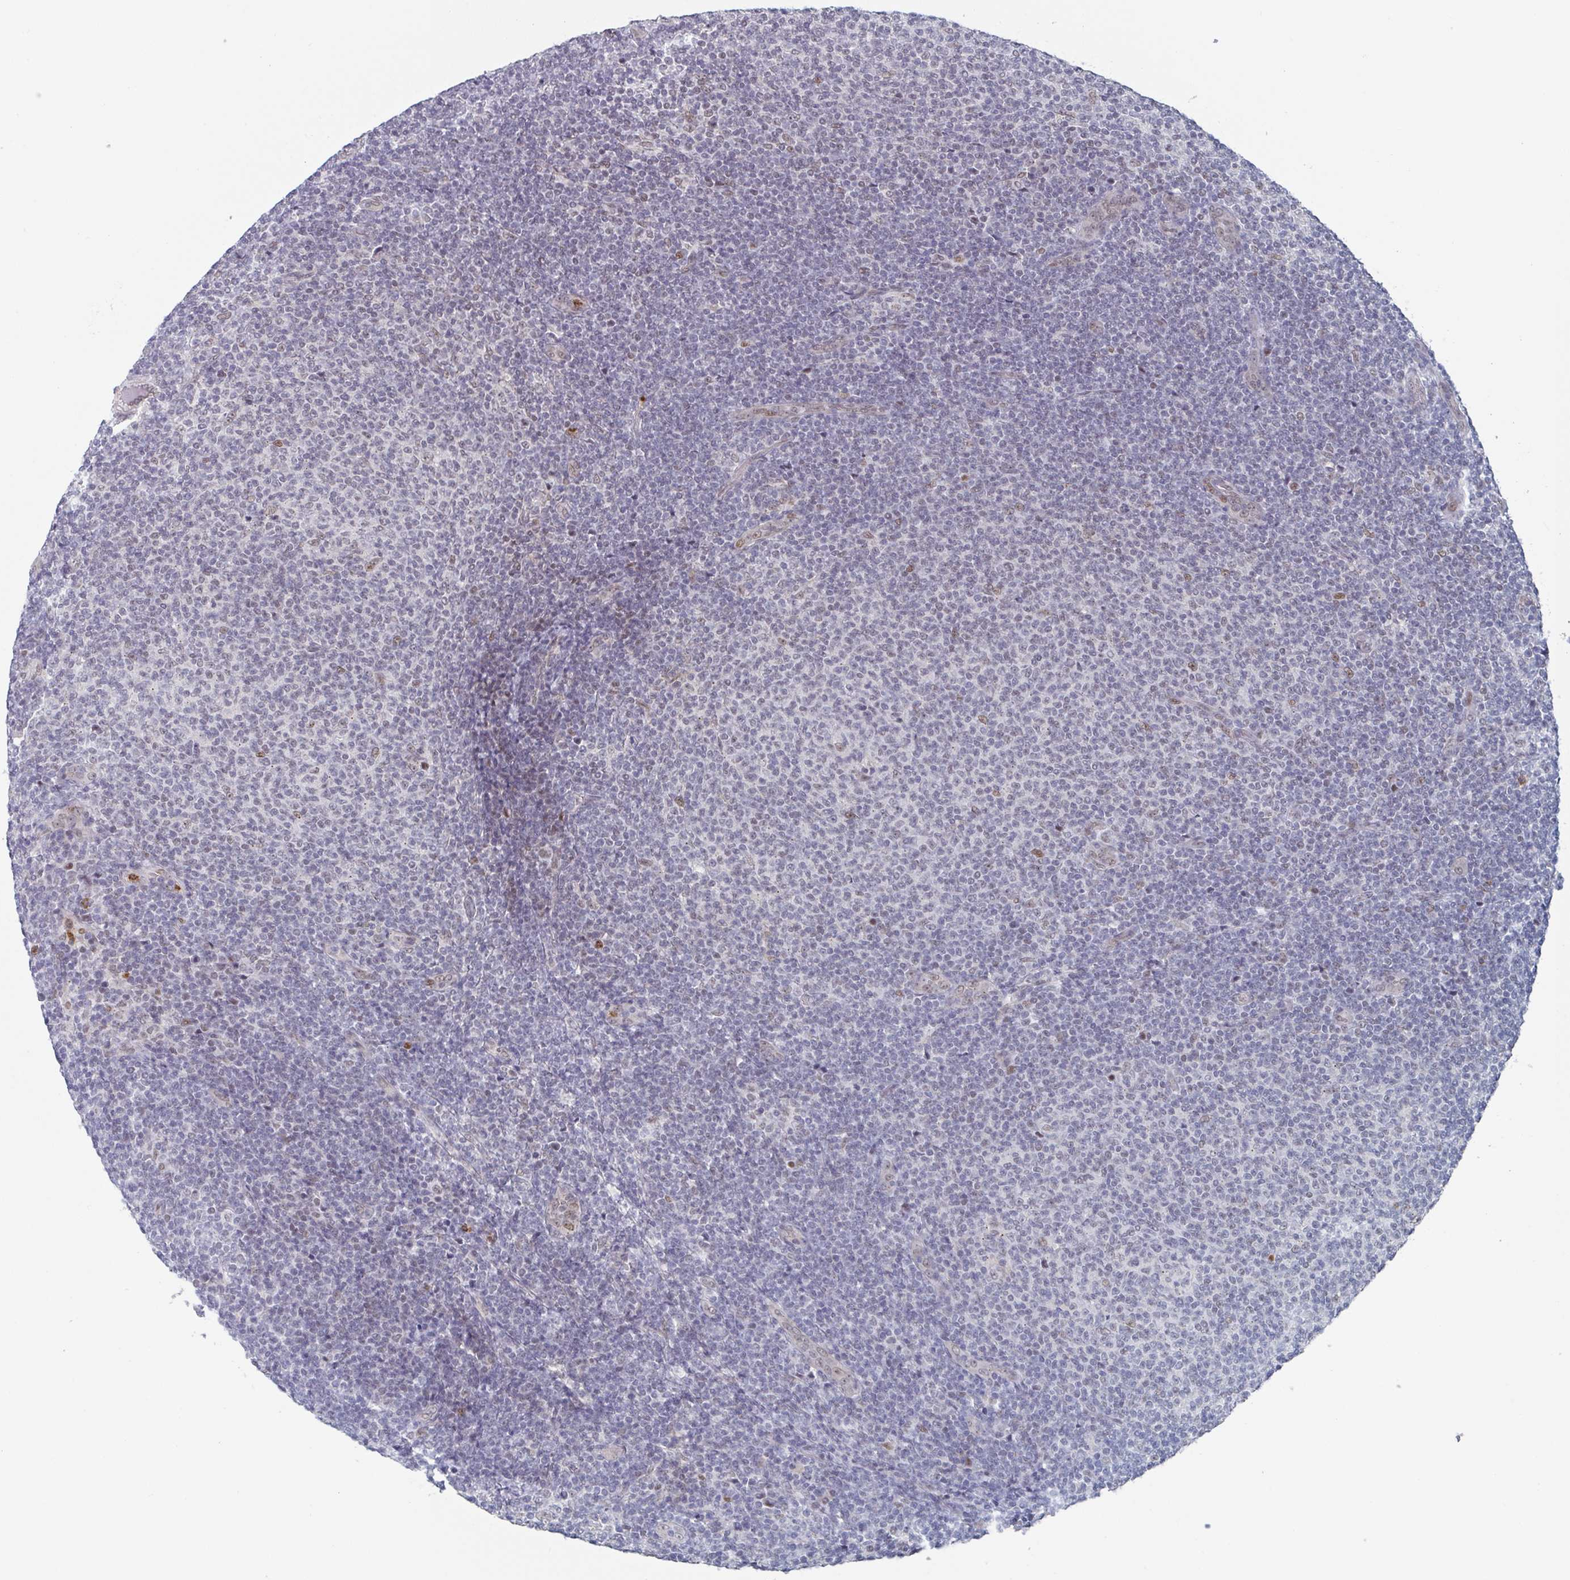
{"staining": {"intensity": "moderate", "quantity": "<25%", "location": "nuclear"}, "tissue": "lymphoma", "cell_type": "Tumor cells", "image_type": "cancer", "snomed": [{"axis": "morphology", "description": "Malignant lymphoma, non-Hodgkin's type, Low grade"}, {"axis": "topography", "description": "Lymph node"}], "caption": "Protein staining reveals moderate nuclear positivity in approximately <25% of tumor cells in lymphoma.", "gene": "RNF212", "patient": {"sex": "male", "age": 66}}